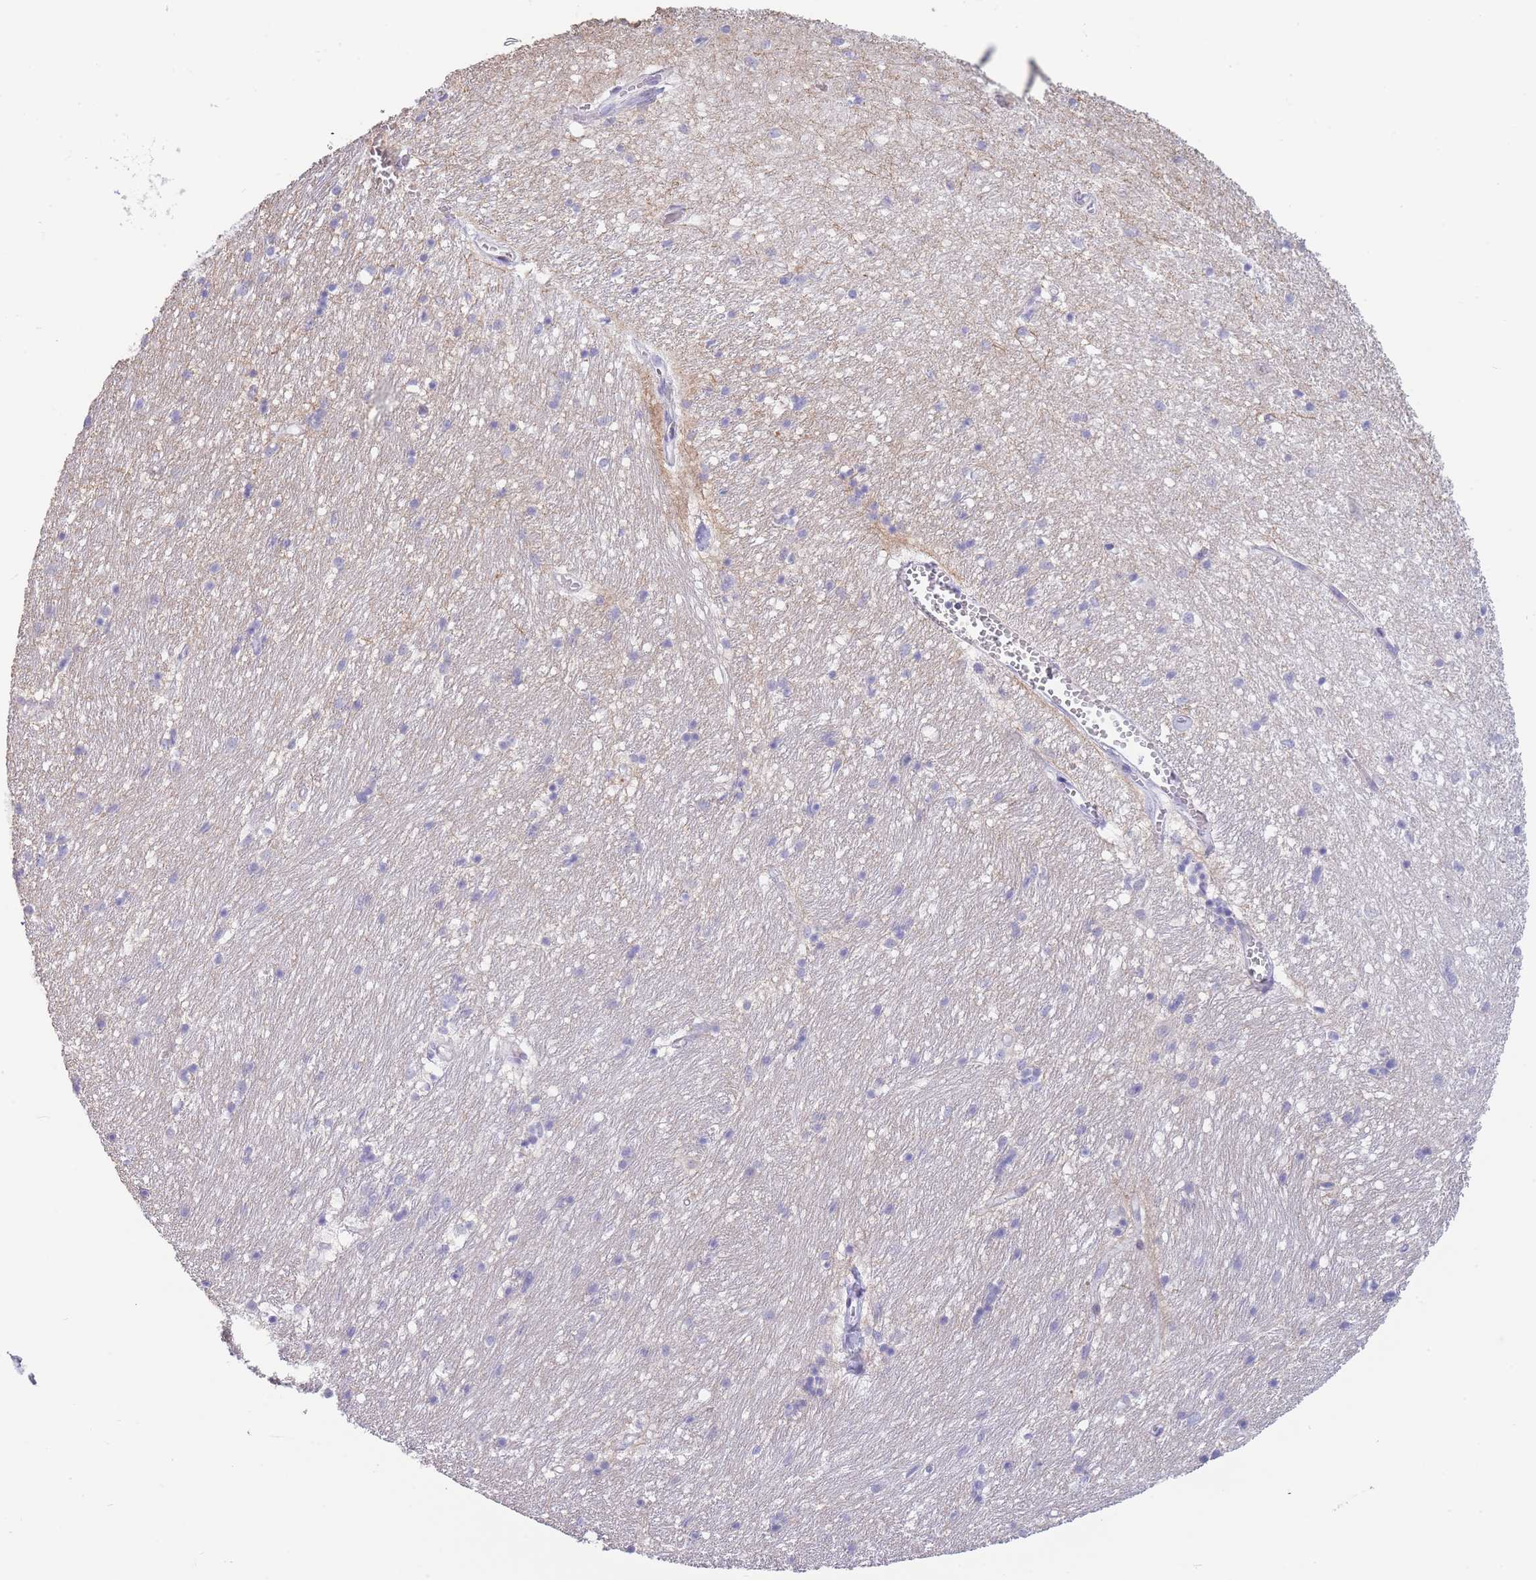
{"staining": {"intensity": "negative", "quantity": "none", "location": "none"}, "tissue": "hippocampus", "cell_type": "Glial cells", "image_type": "normal", "snomed": [{"axis": "morphology", "description": "Normal tissue, NOS"}, {"axis": "topography", "description": "Hippocampus"}], "caption": "This is an immunohistochemistry photomicrograph of benign hippocampus. There is no expression in glial cells.", "gene": "ASAP3", "patient": {"sex": "female", "age": 64}}